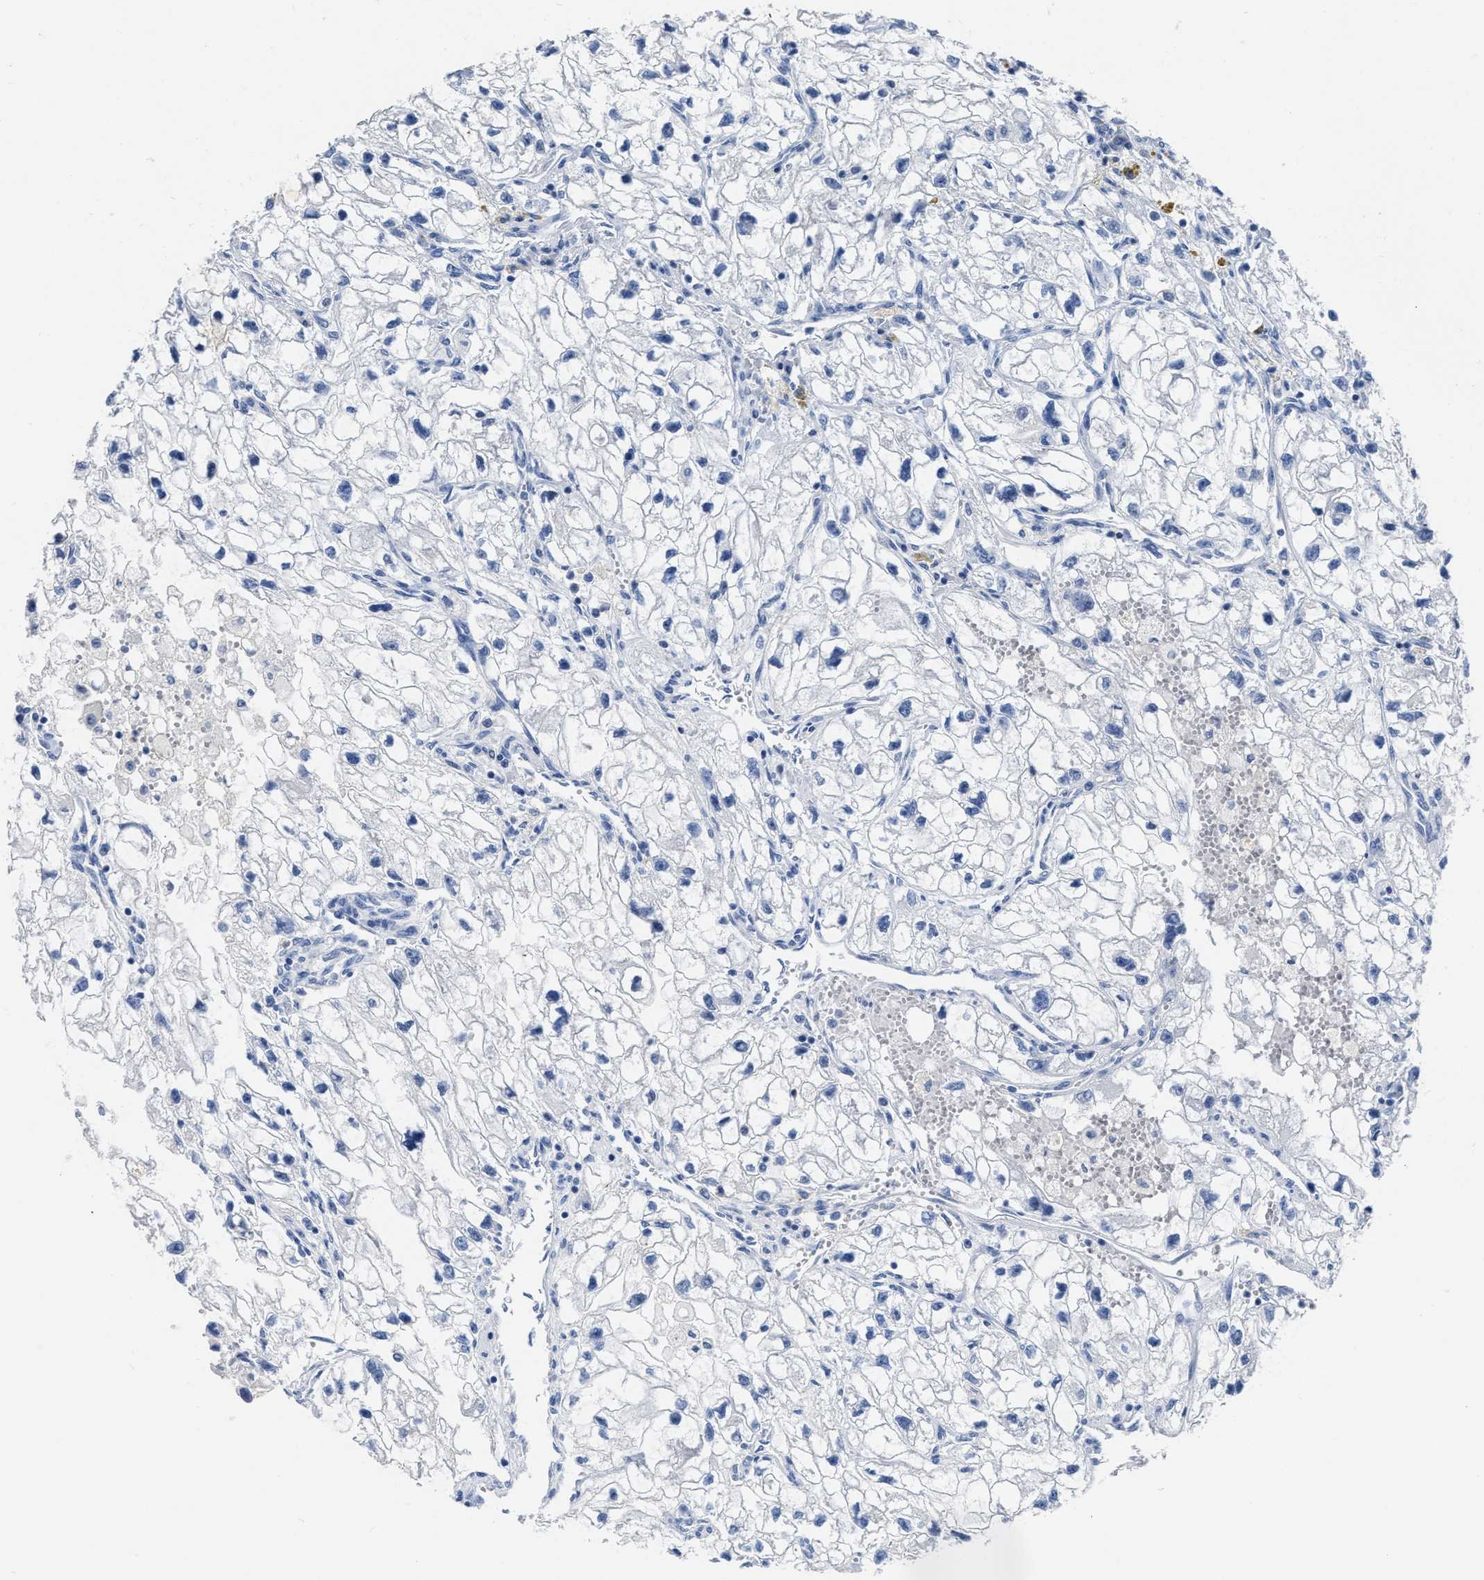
{"staining": {"intensity": "negative", "quantity": "none", "location": "none"}, "tissue": "renal cancer", "cell_type": "Tumor cells", "image_type": "cancer", "snomed": [{"axis": "morphology", "description": "Adenocarcinoma, NOS"}, {"axis": "topography", "description": "Kidney"}], "caption": "Renal adenocarcinoma was stained to show a protein in brown. There is no significant expression in tumor cells.", "gene": "CEACAM5", "patient": {"sex": "female", "age": 70}}